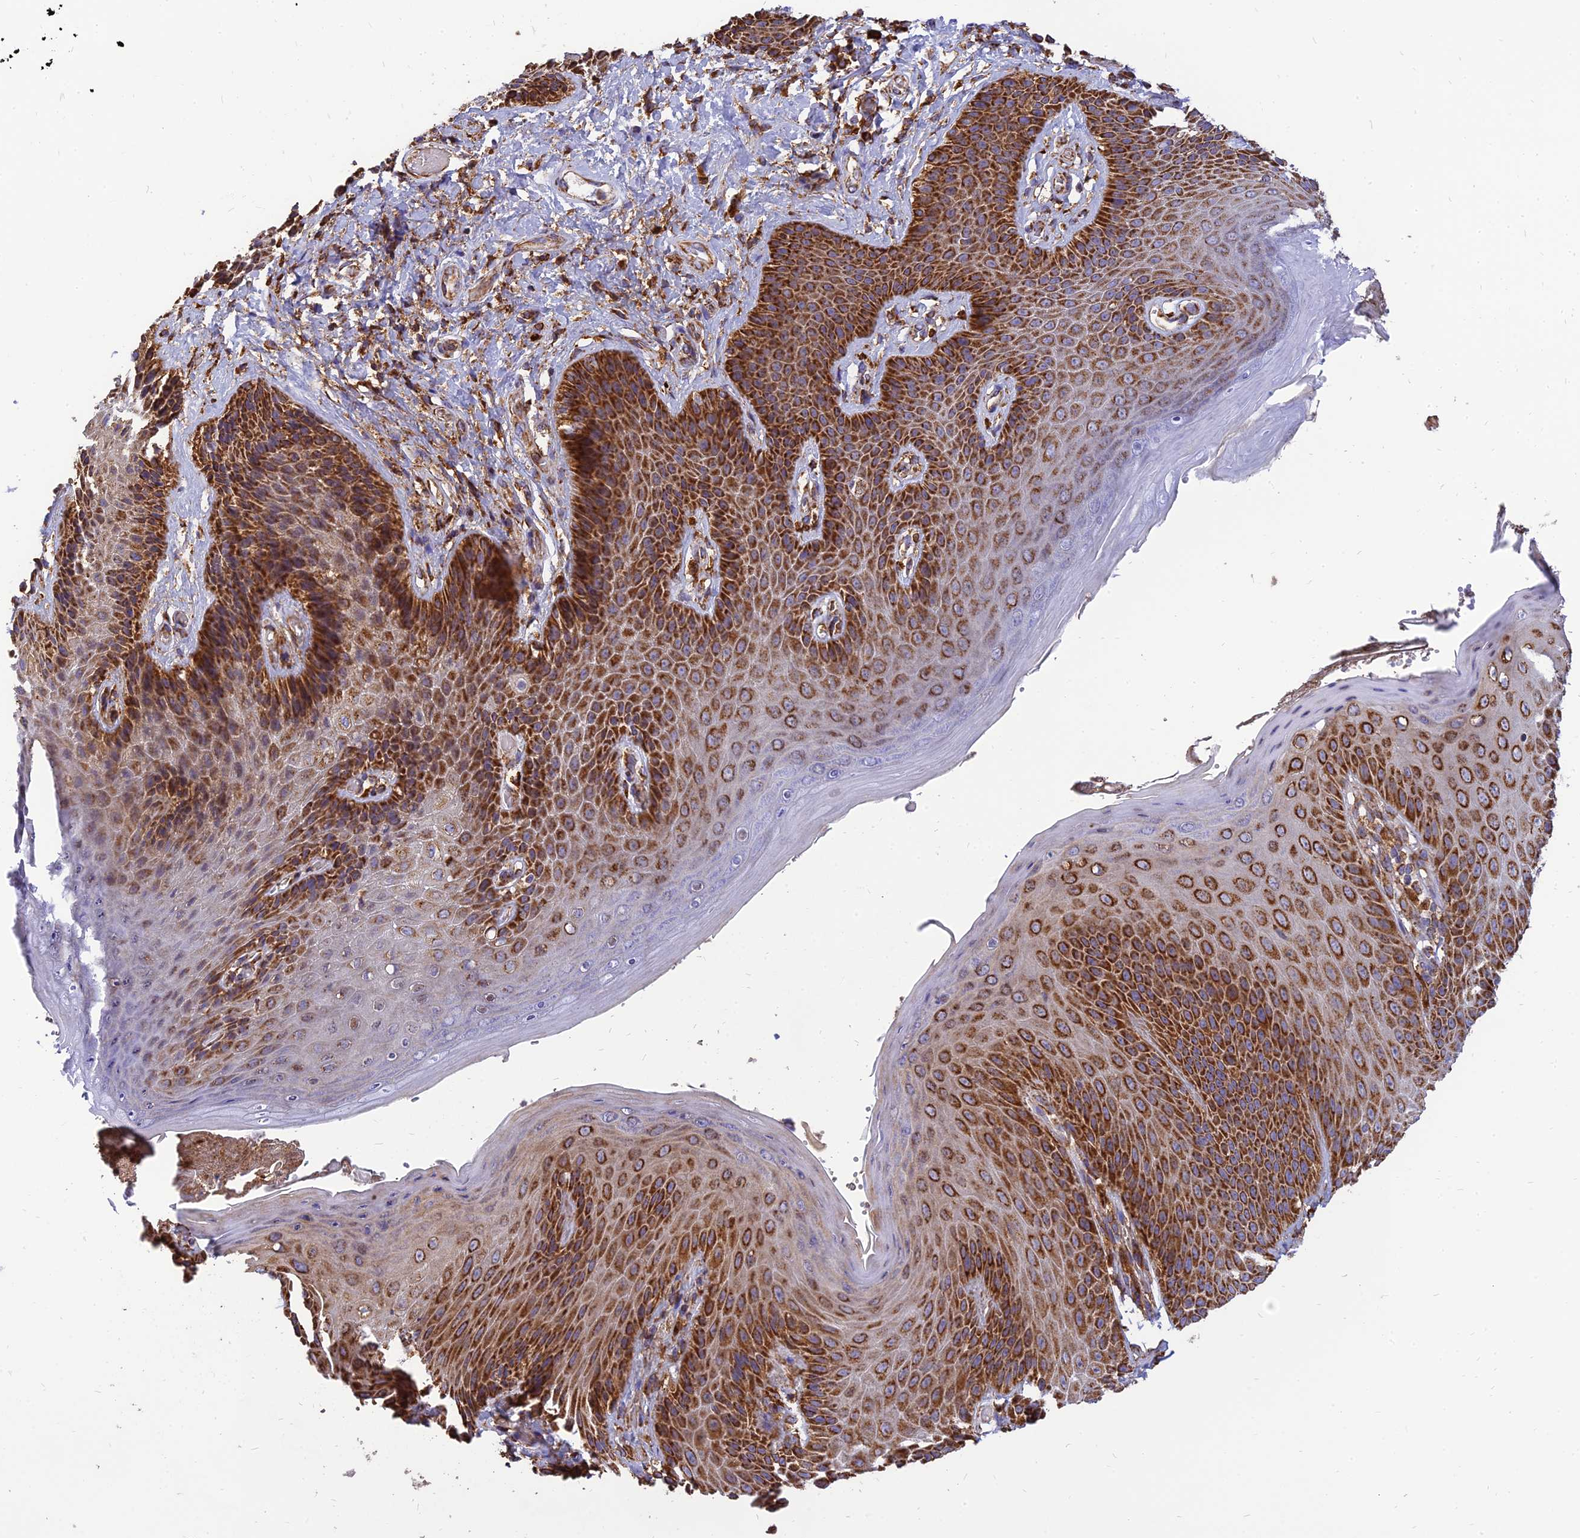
{"staining": {"intensity": "strong", "quantity": ">75%", "location": "cytoplasmic/membranous"}, "tissue": "skin", "cell_type": "Epidermal cells", "image_type": "normal", "snomed": [{"axis": "morphology", "description": "Normal tissue, NOS"}, {"axis": "topography", "description": "Anal"}], "caption": "Skin stained for a protein reveals strong cytoplasmic/membranous positivity in epidermal cells.", "gene": "THUMPD2", "patient": {"sex": "female", "age": 89}}